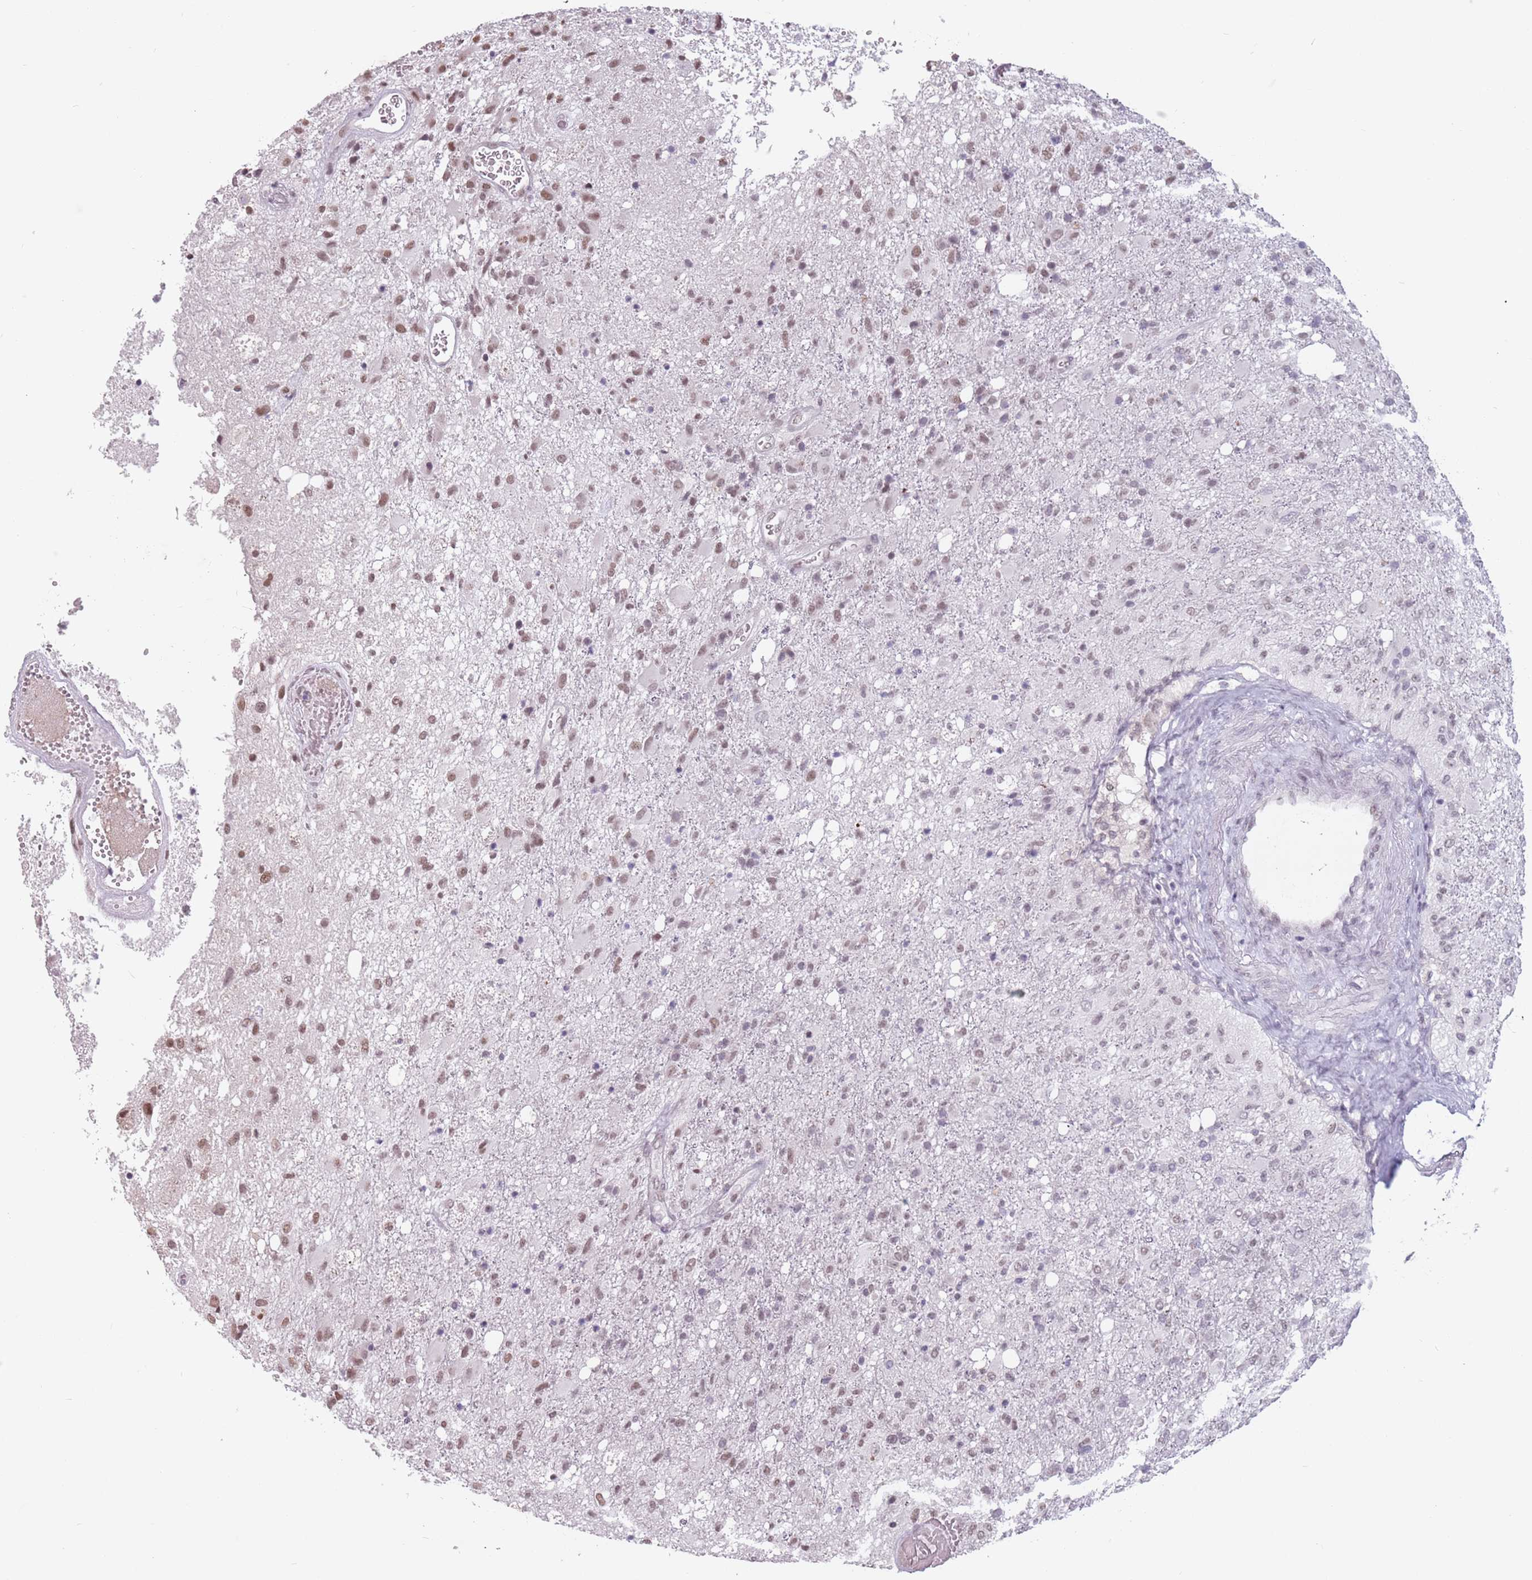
{"staining": {"intensity": "moderate", "quantity": "25%-75%", "location": "nuclear"}, "tissue": "glioma", "cell_type": "Tumor cells", "image_type": "cancer", "snomed": [{"axis": "morphology", "description": "Glioma, malignant, High grade"}, {"axis": "topography", "description": "Brain"}], "caption": "Glioma stained for a protein shows moderate nuclear positivity in tumor cells.", "gene": "PTCHD1", "patient": {"sex": "female", "age": 74}}